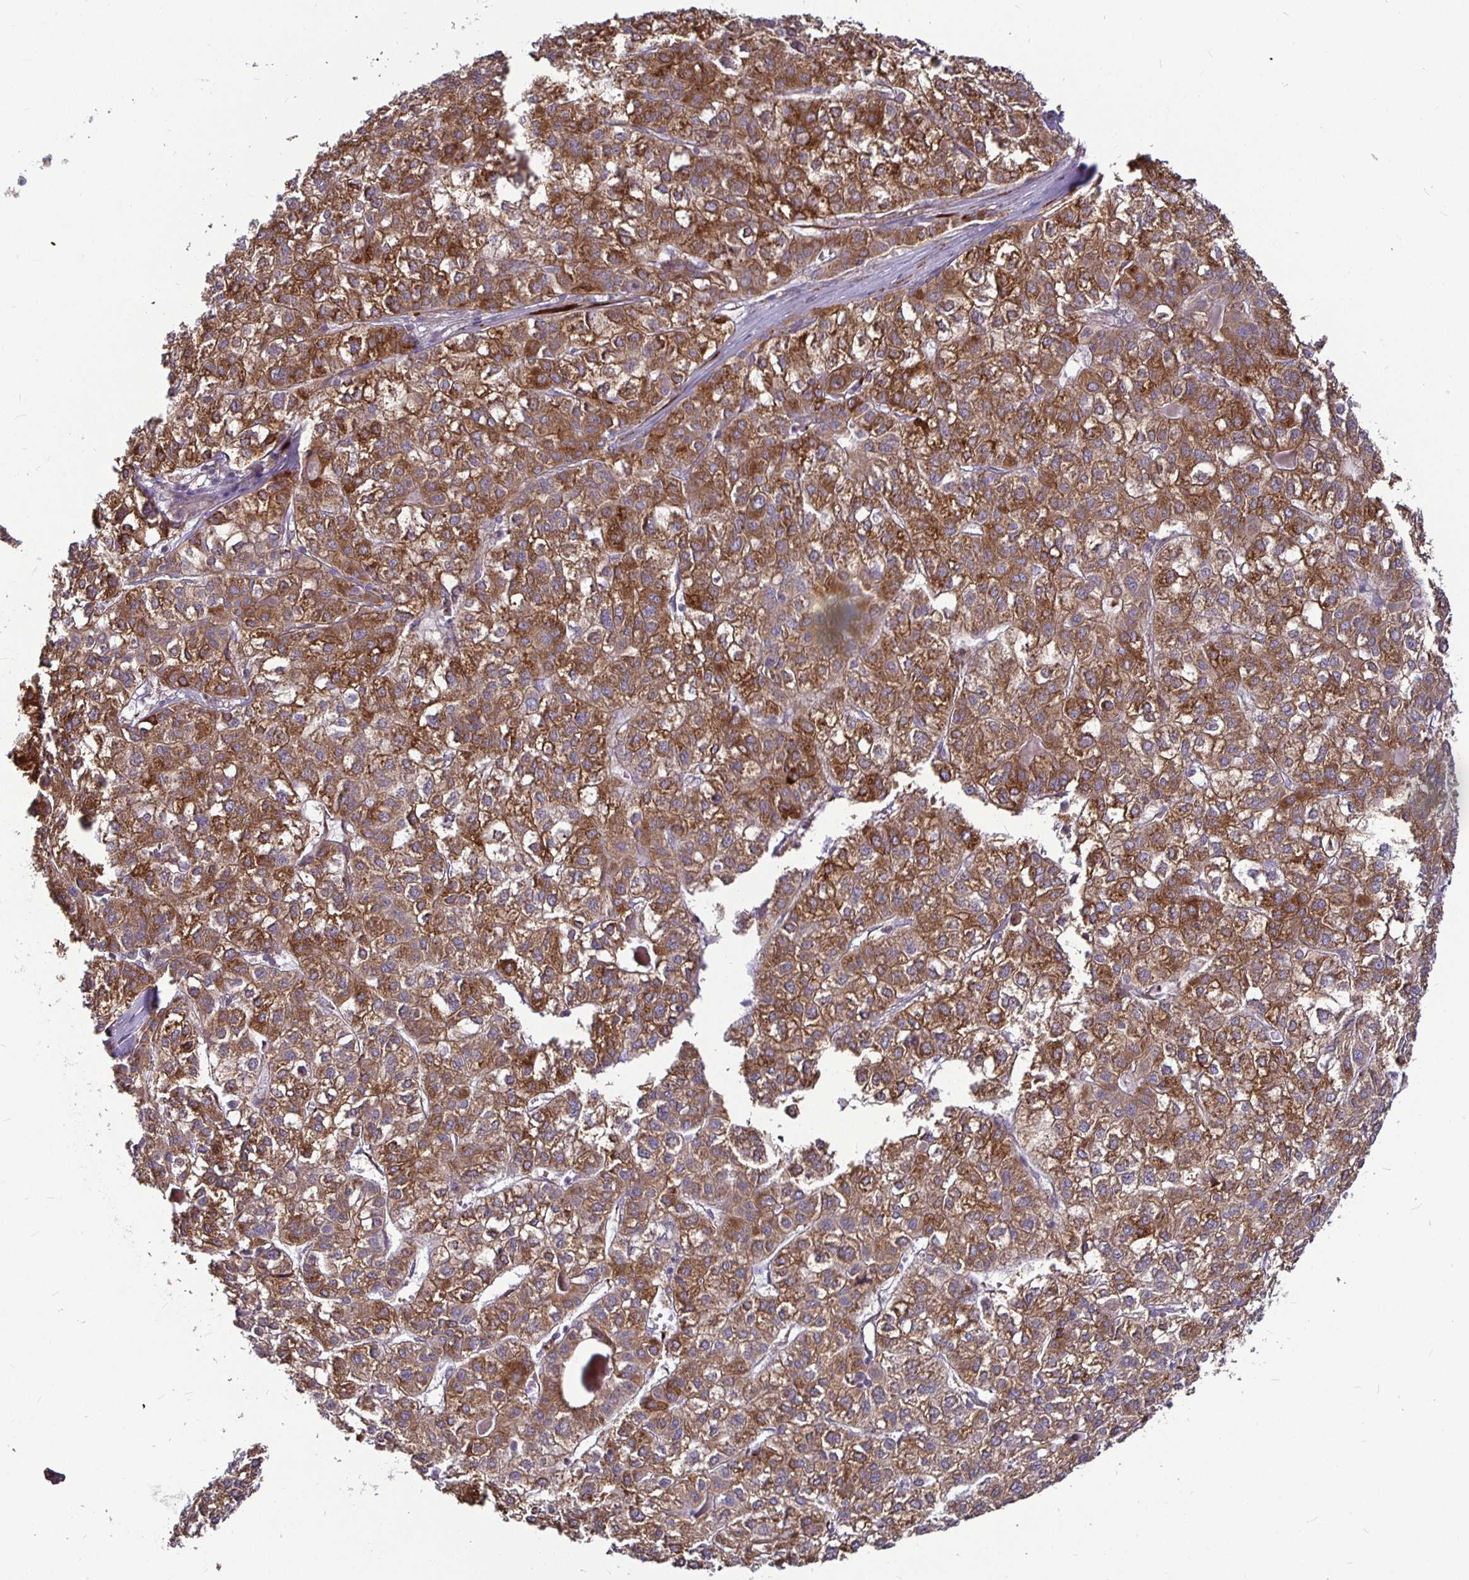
{"staining": {"intensity": "moderate", "quantity": ">75%", "location": "cytoplasmic/membranous"}, "tissue": "liver cancer", "cell_type": "Tumor cells", "image_type": "cancer", "snomed": [{"axis": "morphology", "description": "Carcinoma, Hepatocellular, NOS"}, {"axis": "topography", "description": "Liver"}], "caption": "Tumor cells reveal medium levels of moderate cytoplasmic/membranous expression in about >75% of cells in human hepatocellular carcinoma (liver).", "gene": "P4HA2", "patient": {"sex": "female", "age": 43}}